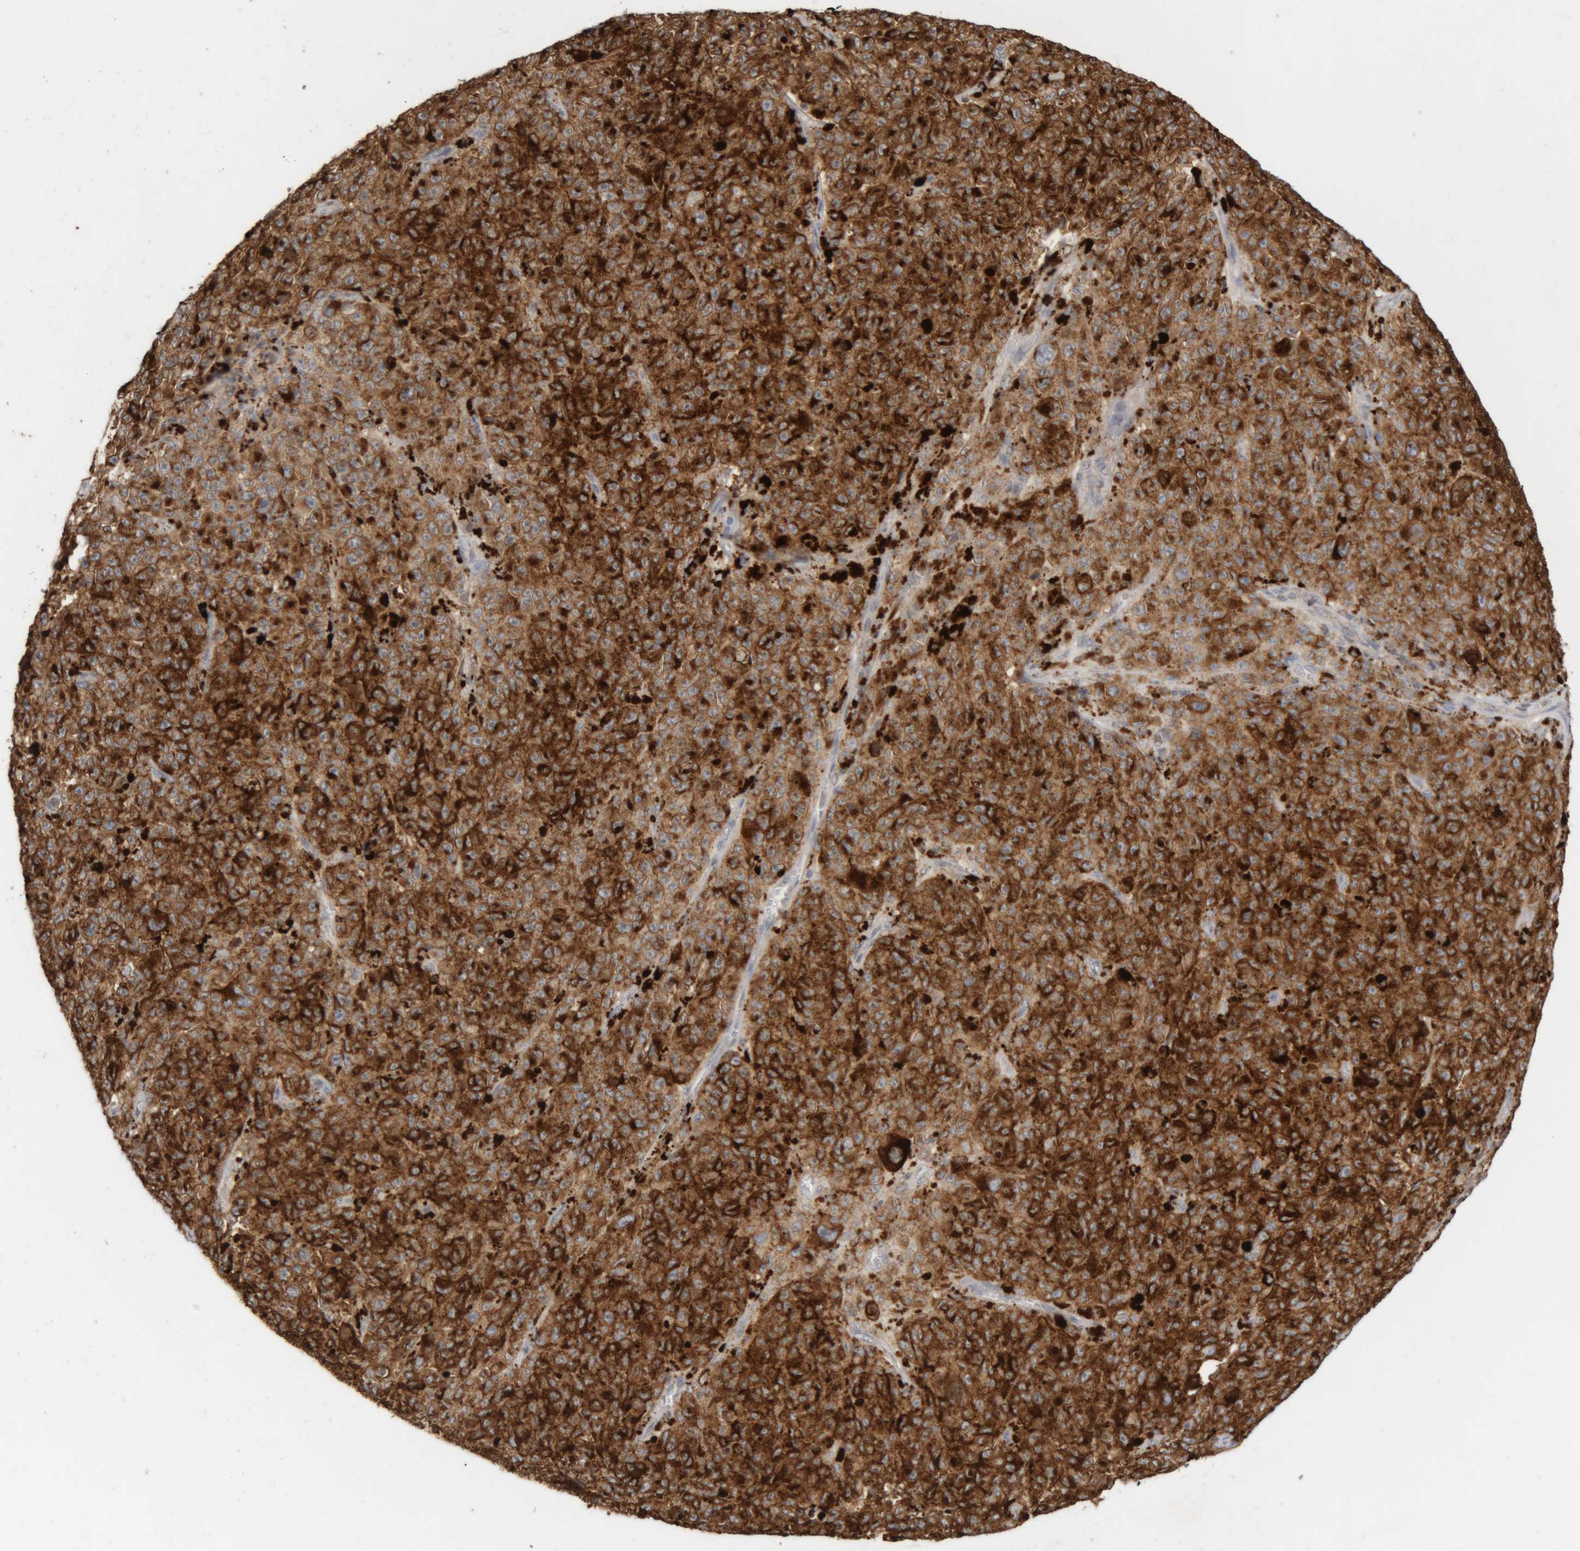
{"staining": {"intensity": "strong", "quantity": ">75%", "location": "cytoplasmic/membranous"}, "tissue": "melanoma", "cell_type": "Tumor cells", "image_type": "cancer", "snomed": [{"axis": "morphology", "description": "Malignant melanoma, NOS"}, {"axis": "topography", "description": "Skin"}], "caption": "The image exhibits immunohistochemical staining of malignant melanoma. There is strong cytoplasmic/membranous staining is seen in approximately >75% of tumor cells. The staining was performed using DAB (3,3'-diaminobenzidine), with brown indicating positive protein expression. Nuclei are stained blue with hematoxylin.", "gene": "ARSA", "patient": {"sex": "female", "age": 82}}